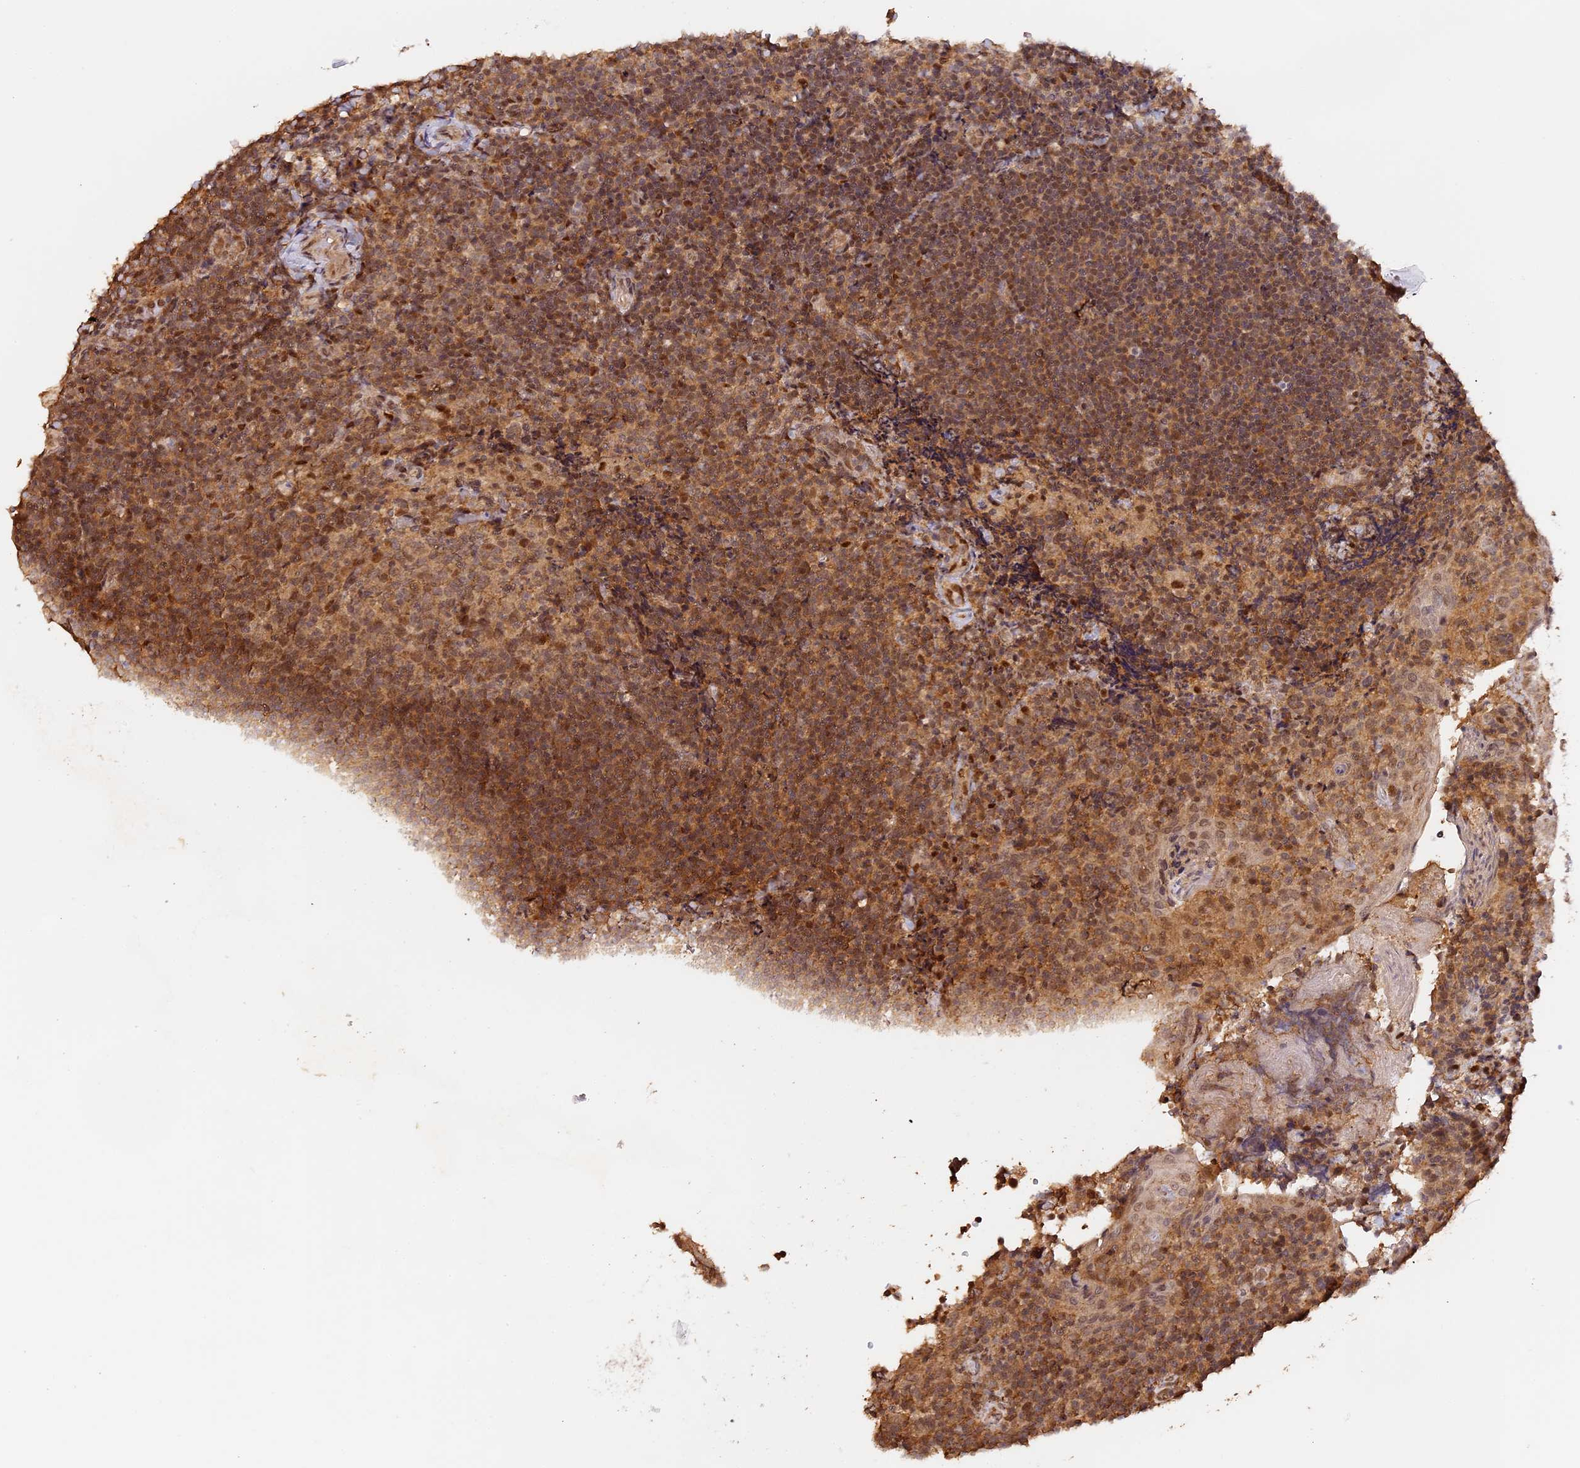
{"staining": {"intensity": "moderate", "quantity": "<25%", "location": "cytoplasmic/membranous,nuclear"}, "tissue": "tonsil", "cell_type": "Germinal center cells", "image_type": "normal", "snomed": [{"axis": "morphology", "description": "Normal tissue, NOS"}, {"axis": "topography", "description": "Tonsil"}], "caption": "This image shows immunohistochemistry (IHC) staining of normal tonsil, with low moderate cytoplasmic/membranous,nuclear staining in approximately <25% of germinal center cells.", "gene": "MYBL2", "patient": {"sex": "female", "age": 10}}